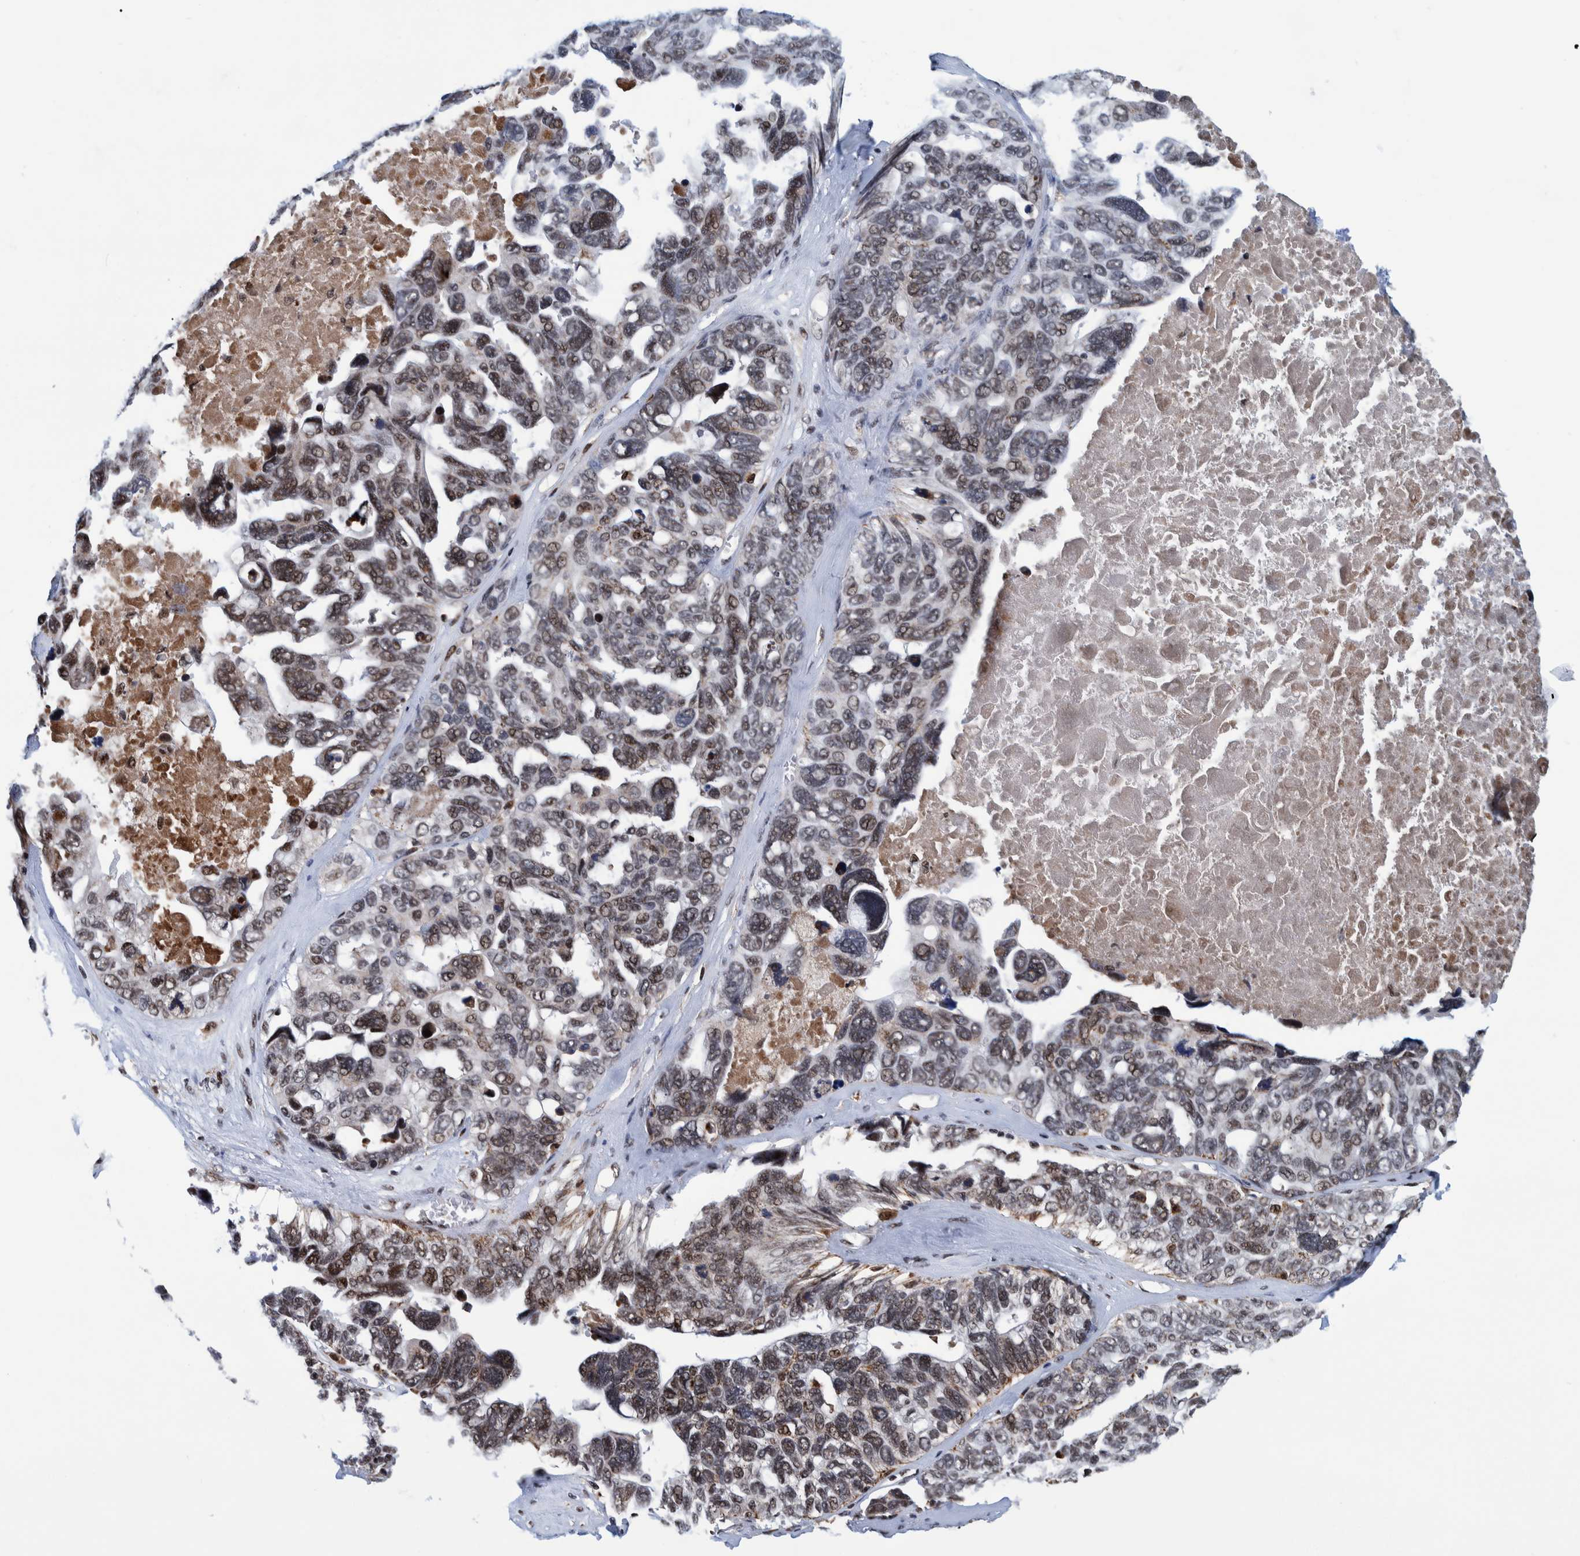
{"staining": {"intensity": "moderate", "quantity": ">75%", "location": "nuclear"}, "tissue": "ovarian cancer", "cell_type": "Tumor cells", "image_type": "cancer", "snomed": [{"axis": "morphology", "description": "Cystadenocarcinoma, serous, NOS"}, {"axis": "topography", "description": "Ovary"}], "caption": "Tumor cells demonstrate moderate nuclear staining in approximately >75% of cells in ovarian cancer. The staining was performed using DAB (3,3'-diaminobenzidine) to visualize the protein expression in brown, while the nuclei were stained in blue with hematoxylin (Magnification: 20x).", "gene": "EFTUD2", "patient": {"sex": "female", "age": 79}}